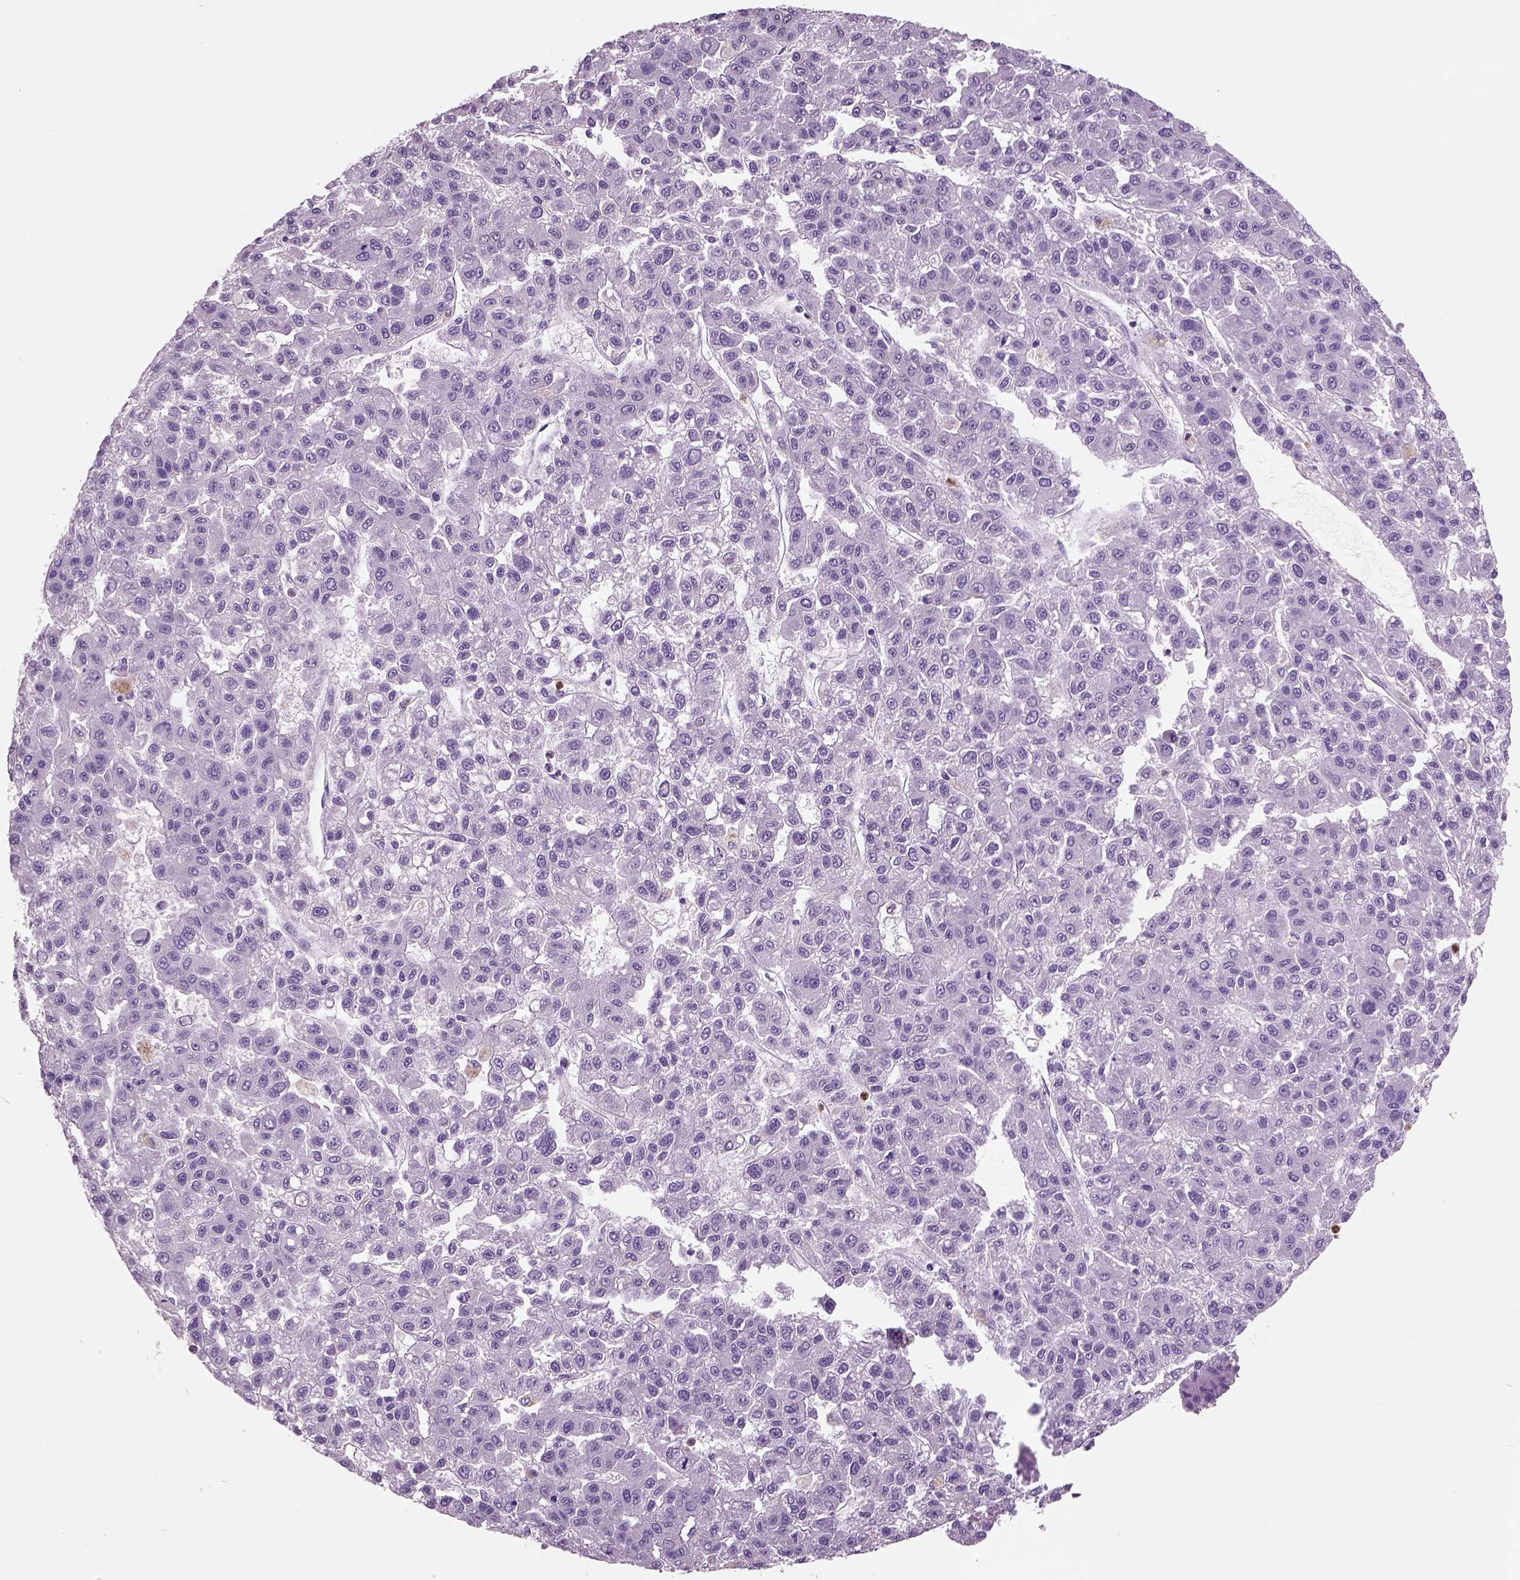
{"staining": {"intensity": "negative", "quantity": "none", "location": "none"}, "tissue": "liver cancer", "cell_type": "Tumor cells", "image_type": "cancer", "snomed": [{"axis": "morphology", "description": "Carcinoma, Hepatocellular, NOS"}, {"axis": "topography", "description": "Liver"}], "caption": "IHC of human liver cancer demonstrates no expression in tumor cells.", "gene": "NECAB2", "patient": {"sex": "male", "age": 70}}